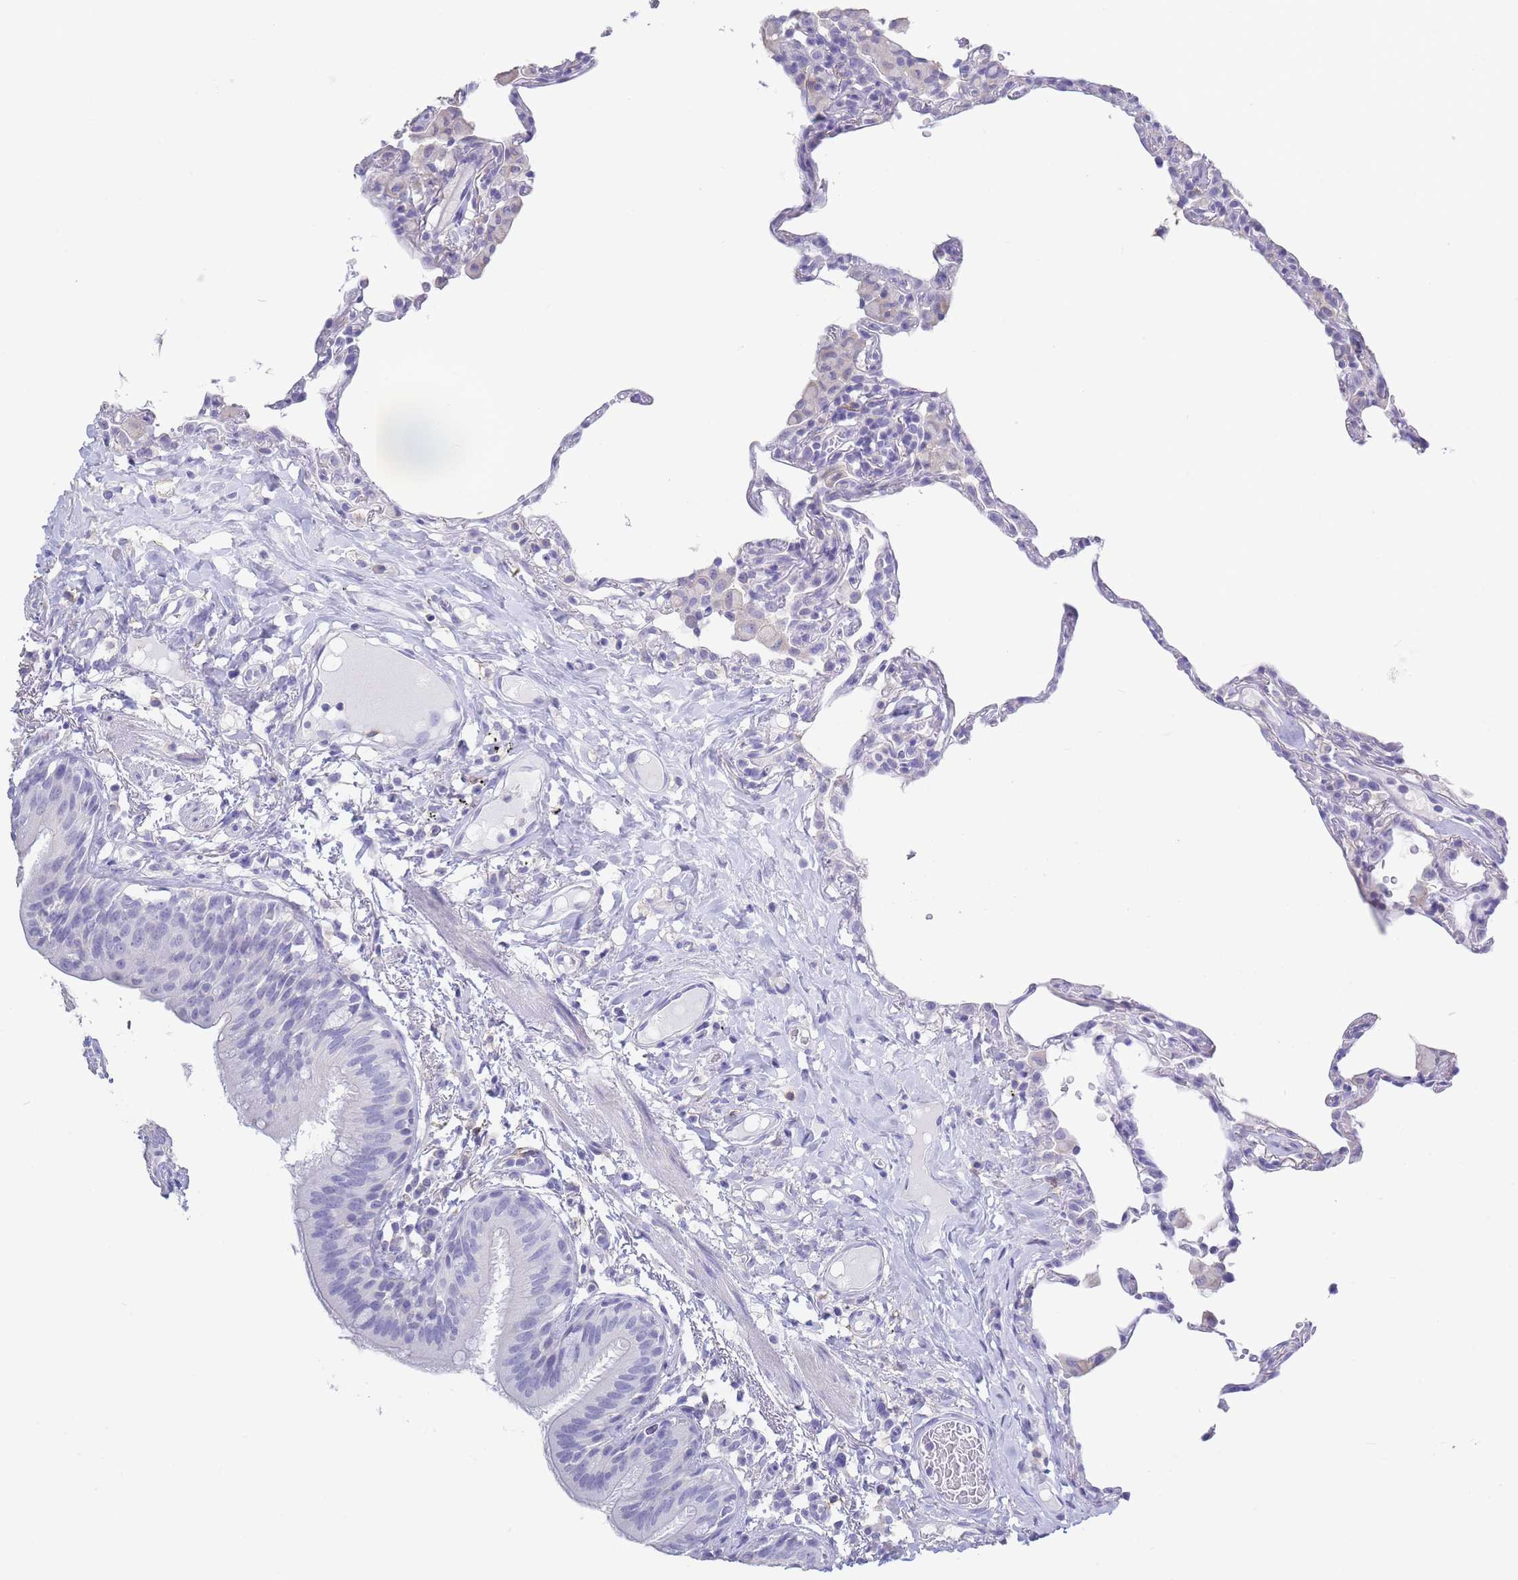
{"staining": {"intensity": "negative", "quantity": "none", "location": "none"}, "tissue": "lung", "cell_type": "Alveolar cells", "image_type": "normal", "snomed": [{"axis": "morphology", "description": "Normal tissue, NOS"}, {"axis": "topography", "description": "Lung"}], "caption": "Immunohistochemical staining of benign lung reveals no significant expression in alveolar cells. Brightfield microscopy of immunohistochemistry stained with DAB (3,3'-diaminobenzidine) (brown) and hematoxylin (blue), captured at high magnification.", "gene": "CD37", "patient": {"sex": "female", "age": 57}}